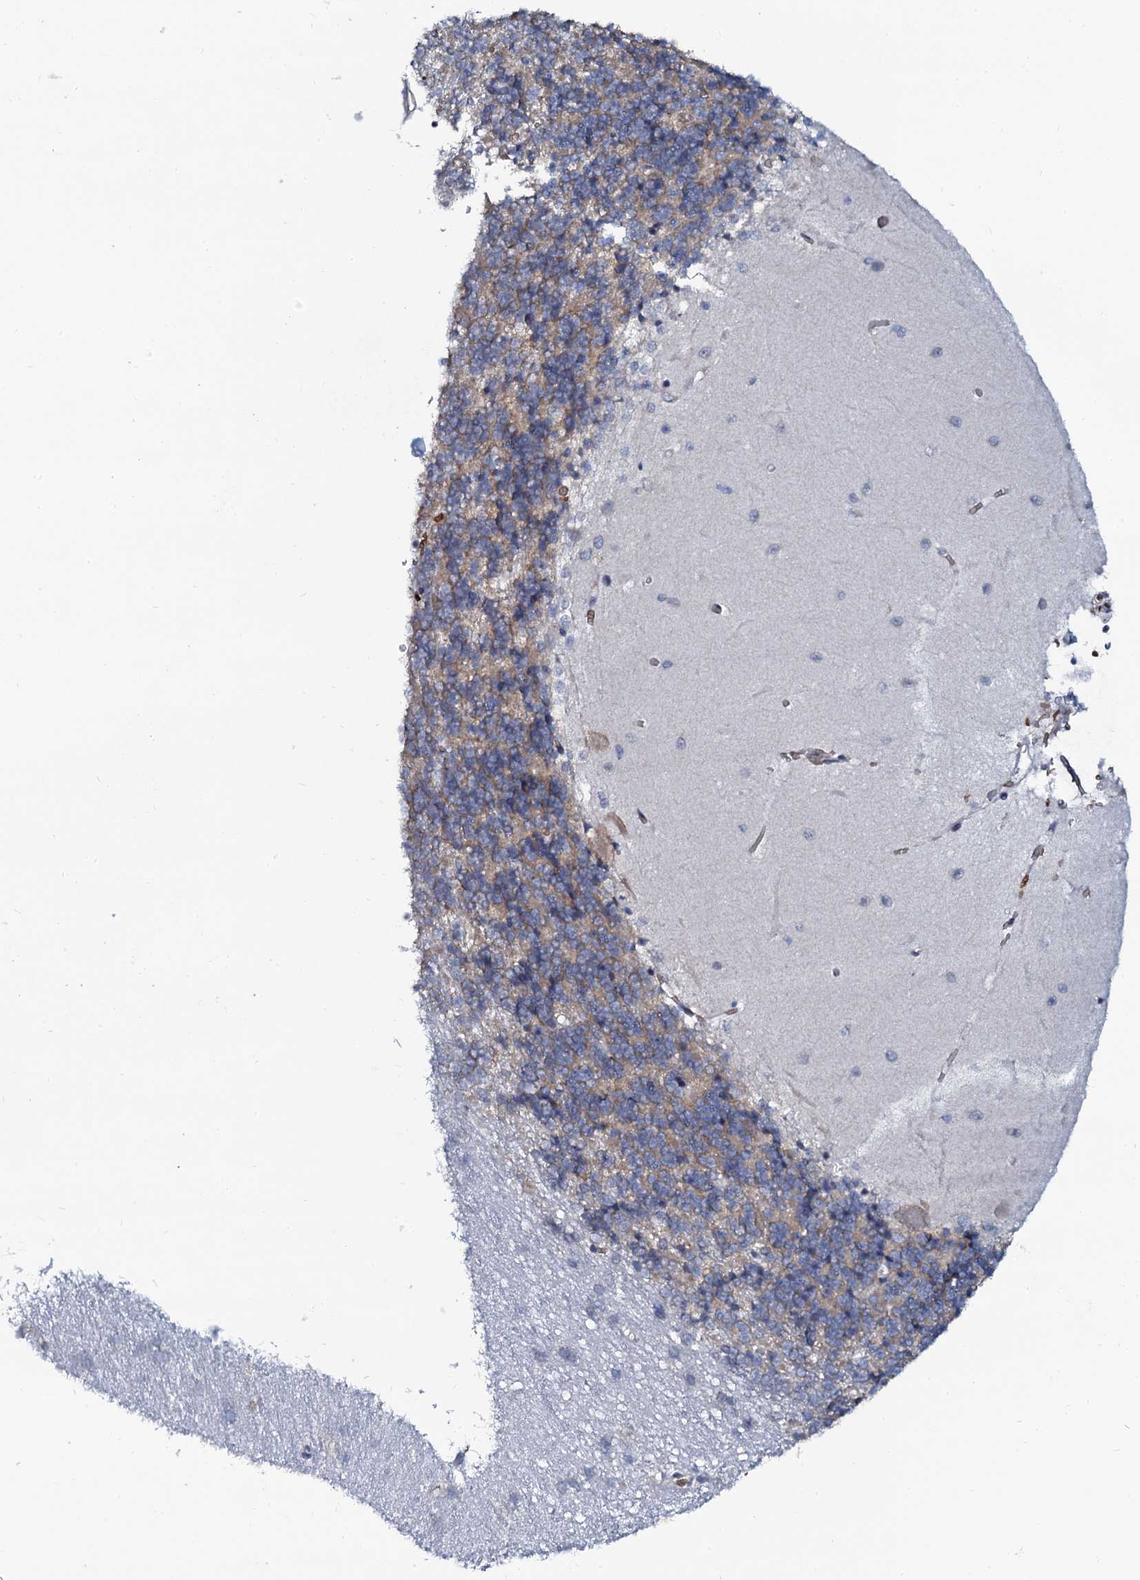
{"staining": {"intensity": "weak", "quantity": "25%-75%", "location": "cytoplasmic/membranous"}, "tissue": "cerebellum", "cell_type": "Cells in granular layer", "image_type": "normal", "snomed": [{"axis": "morphology", "description": "Normal tissue, NOS"}, {"axis": "topography", "description": "Cerebellum"}], "caption": "Cells in granular layer demonstrate low levels of weak cytoplasmic/membranous expression in about 25%-75% of cells in normal cerebellum.", "gene": "C10orf88", "patient": {"sex": "male", "age": 37}}